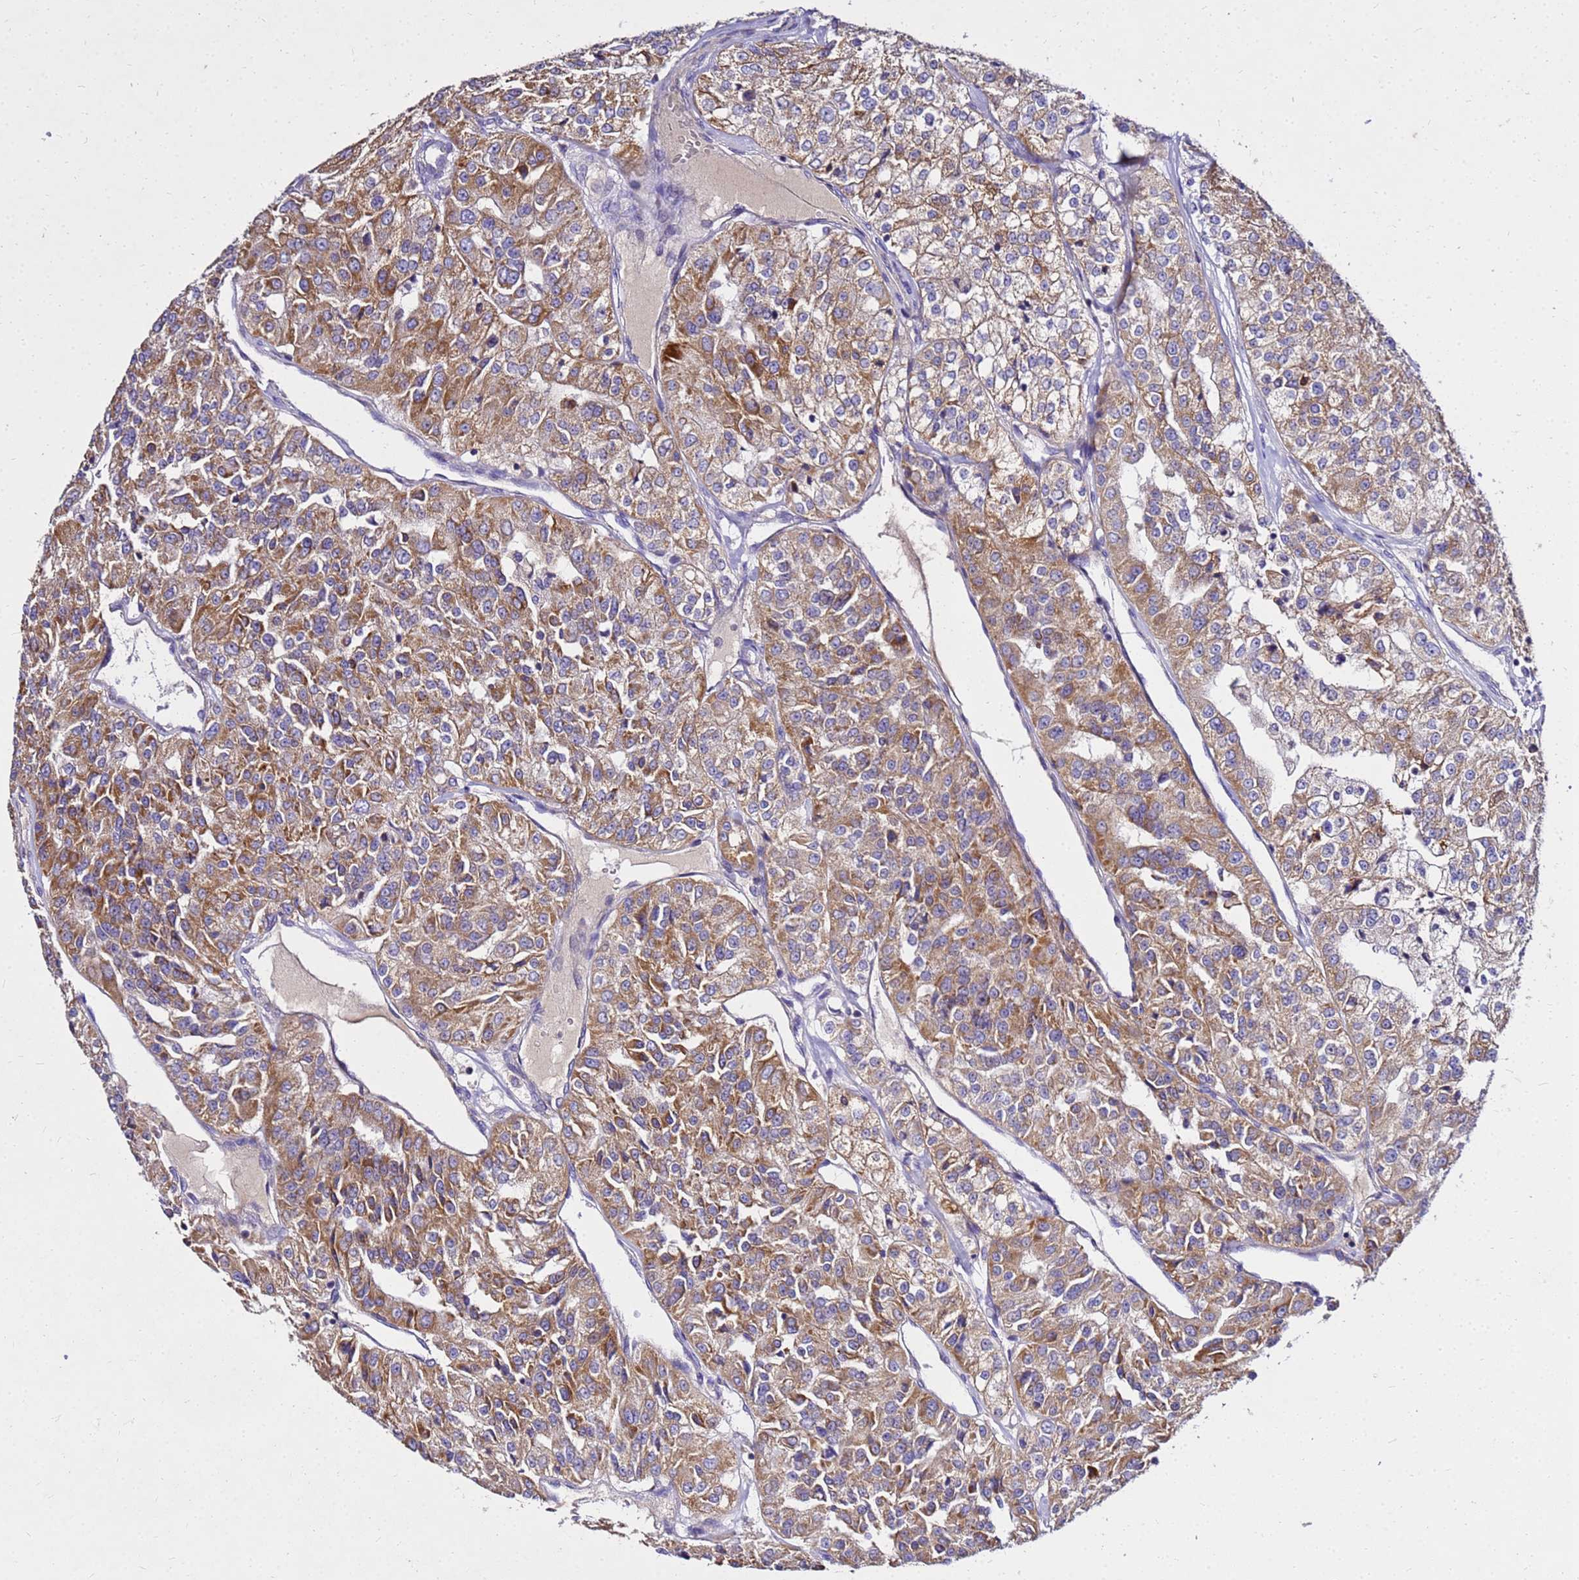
{"staining": {"intensity": "moderate", "quantity": ">75%", "location": "cytoplasmic/membranous"}, "tissue": "renal cancer", "cell_type": "Tumor cells", "image_type": "cancer", "snomed": [{"axis": "morphology", "description": "Adenocarcinoma, NOS"}, {"axis": "topography", "description": "Kidney"}], "caption": "Brown immunohistochemical staining in human renal adenocarcinoma exhibits moderate cytoplasmic/membranous positivity in about >75% of tumor cells. The protein is stained brown, and the nuclei are stained in blue (DAB IHC with brightfield microscopy, high magnification).", "gene": "COX14", "patient": {"sex": "female", "age": 63}}